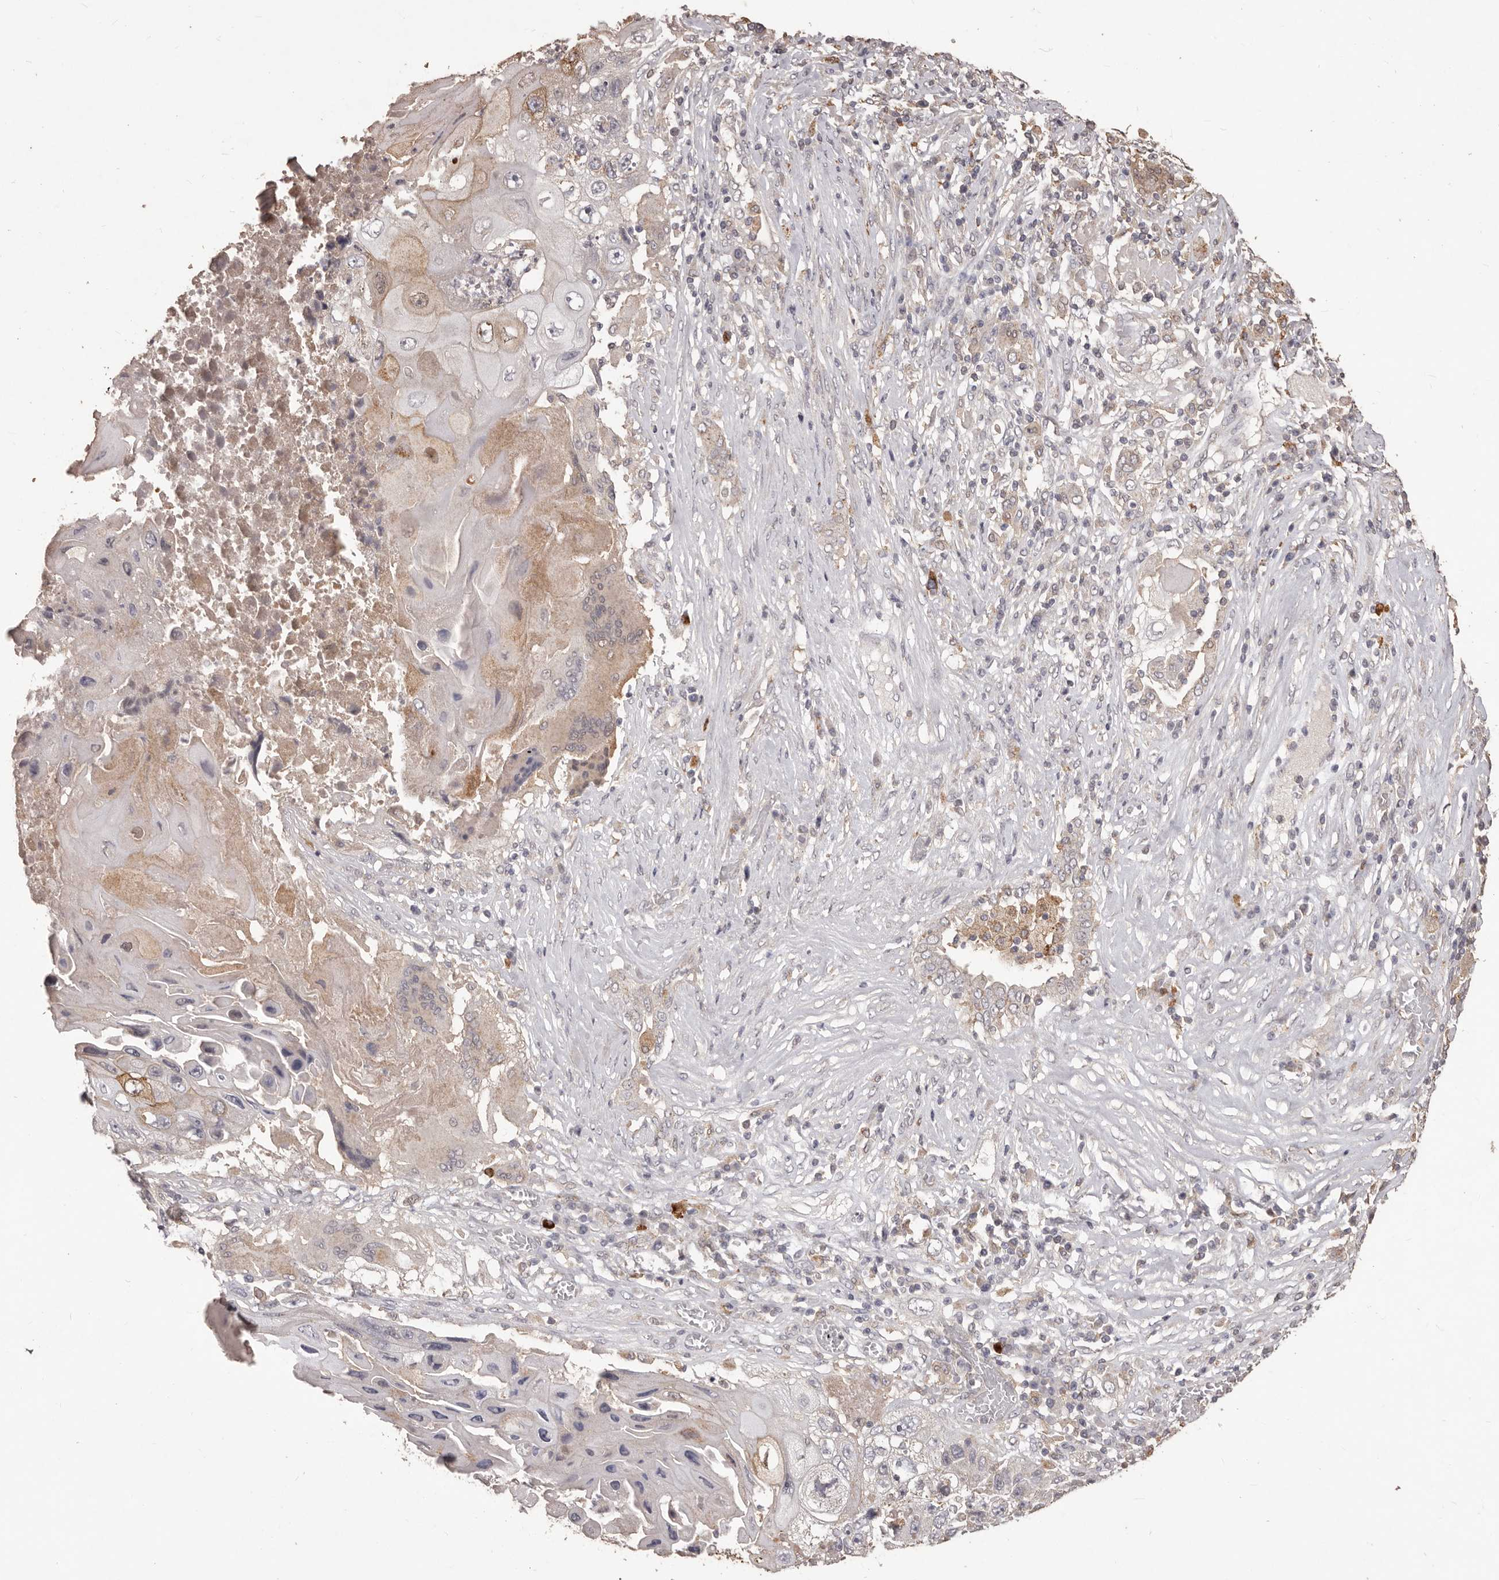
{"staining": {"intensity": "moderate", "quantity": "<25%", "location": "cytoplasmic/membranous"}, "tissue": "lung cancer", "cell_type": "Tumor cells", "image_type": "cancer", "snomed": [{"axis": "morphology", "description": "Squamous cell carcinoma, NOS"}, {"axis": "topography", "description": "Lung"}], "caption": "Immunohistochemical staining of human lung cancer exhibits moderate cytoplasmic/membranous protein positivity in approximately <25% of tumor cells. (IHC, brightfield microscopy, high magnification).", "gene": "PRSS27", "patient": {"sex": "male", "age": 61}}